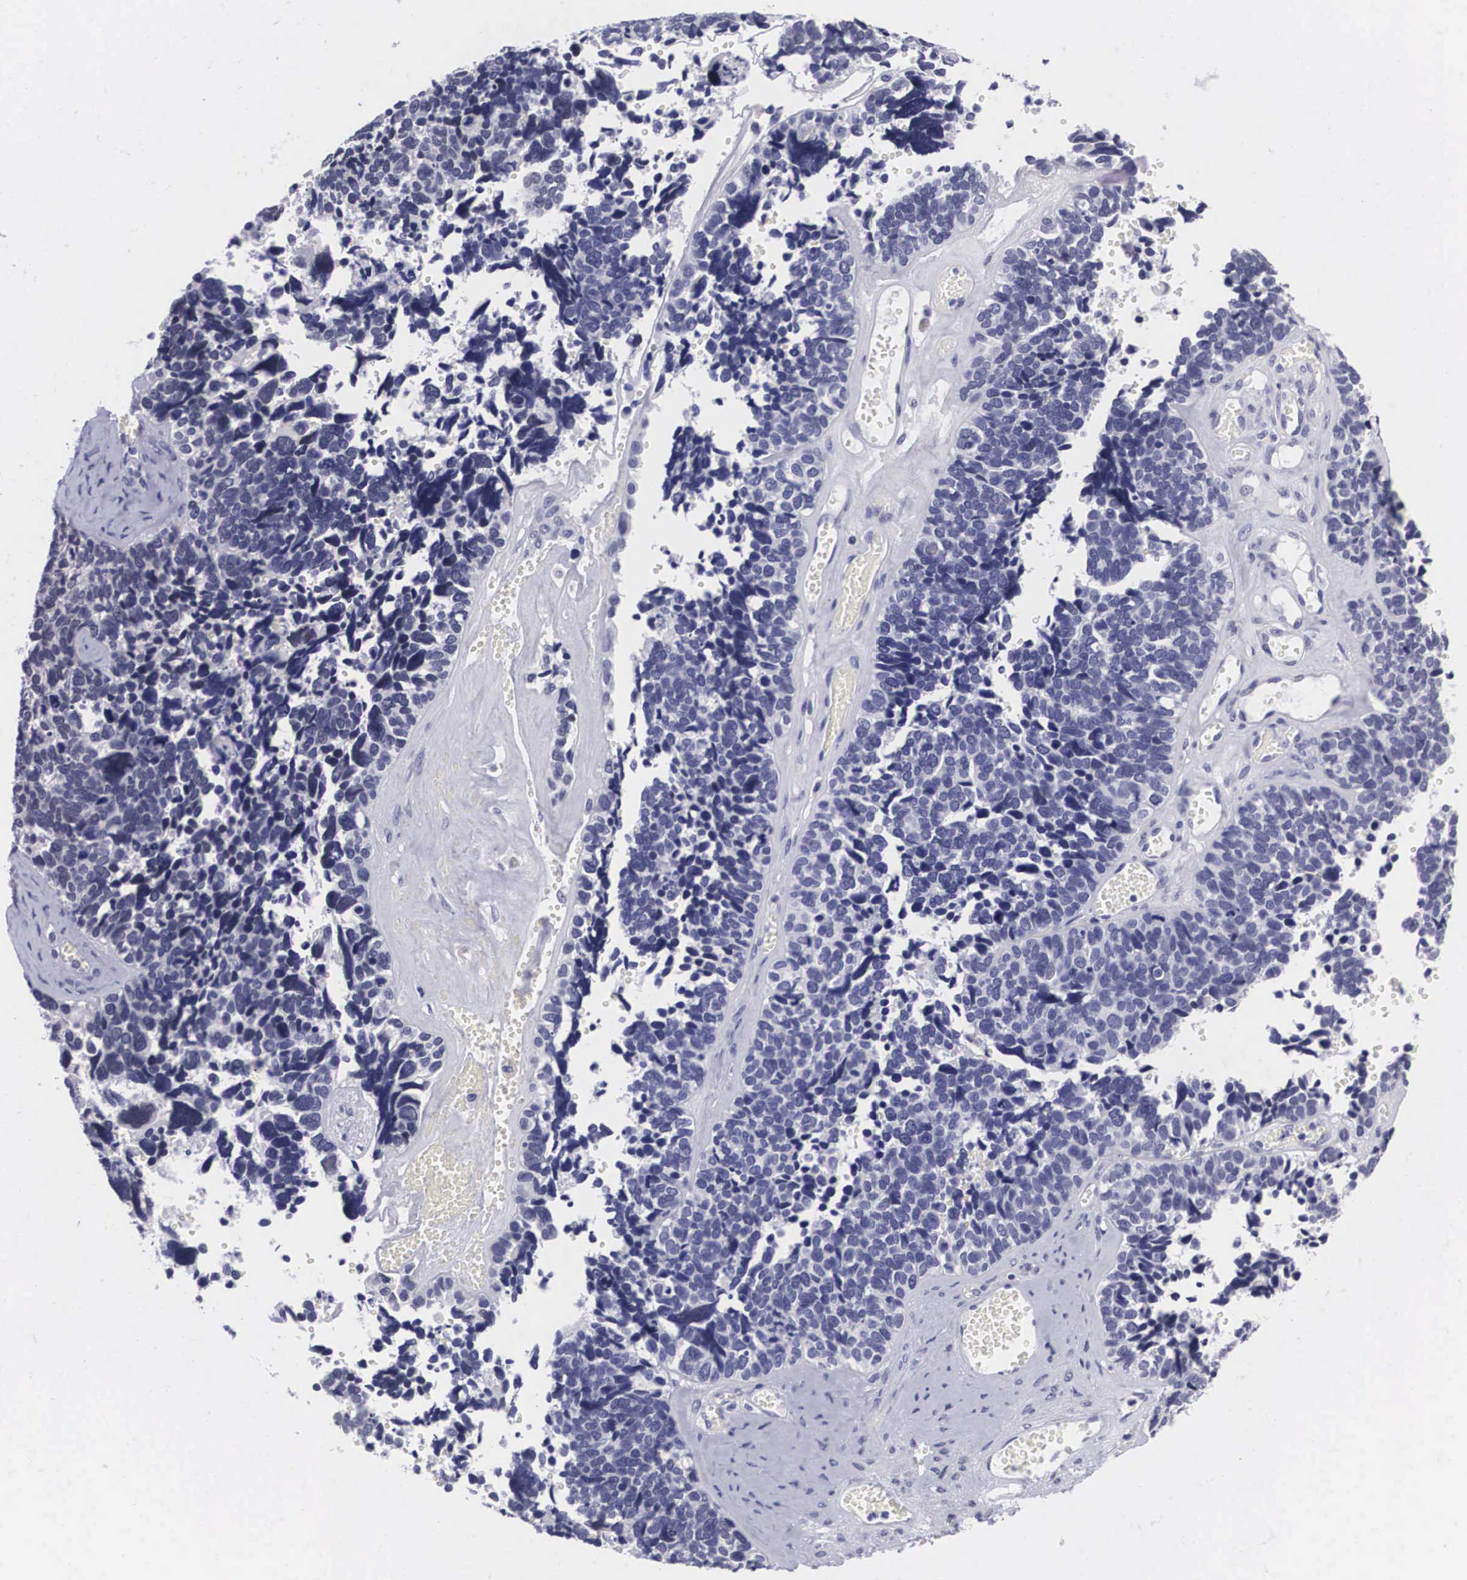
{"staining": {"intensity": "negative", "quantity": "none", "location": "none"}, "tissue": "ovarian cancer", "cell_type": "Tumor cells", "image_type": "cancer", "snomed": [{"axis": "morphology", "description": "Cystadenocarcinoma, serous, NOS"}, {"axis": "topography", "description": "Ovary"}], "caption": "DAB (3,3'-diaminobenzidine) immunohistochemical staining of ovarian serous cystadenocarcinoma reveals no significant expression in tumor cells. (Brightfield microscopy of DAB (3,3'-diaminobenzidine) immunohistochemistry (IHC) at high magnification).", "gene": "C22orf31", "patient": {"sex": "female", "age": 77}}